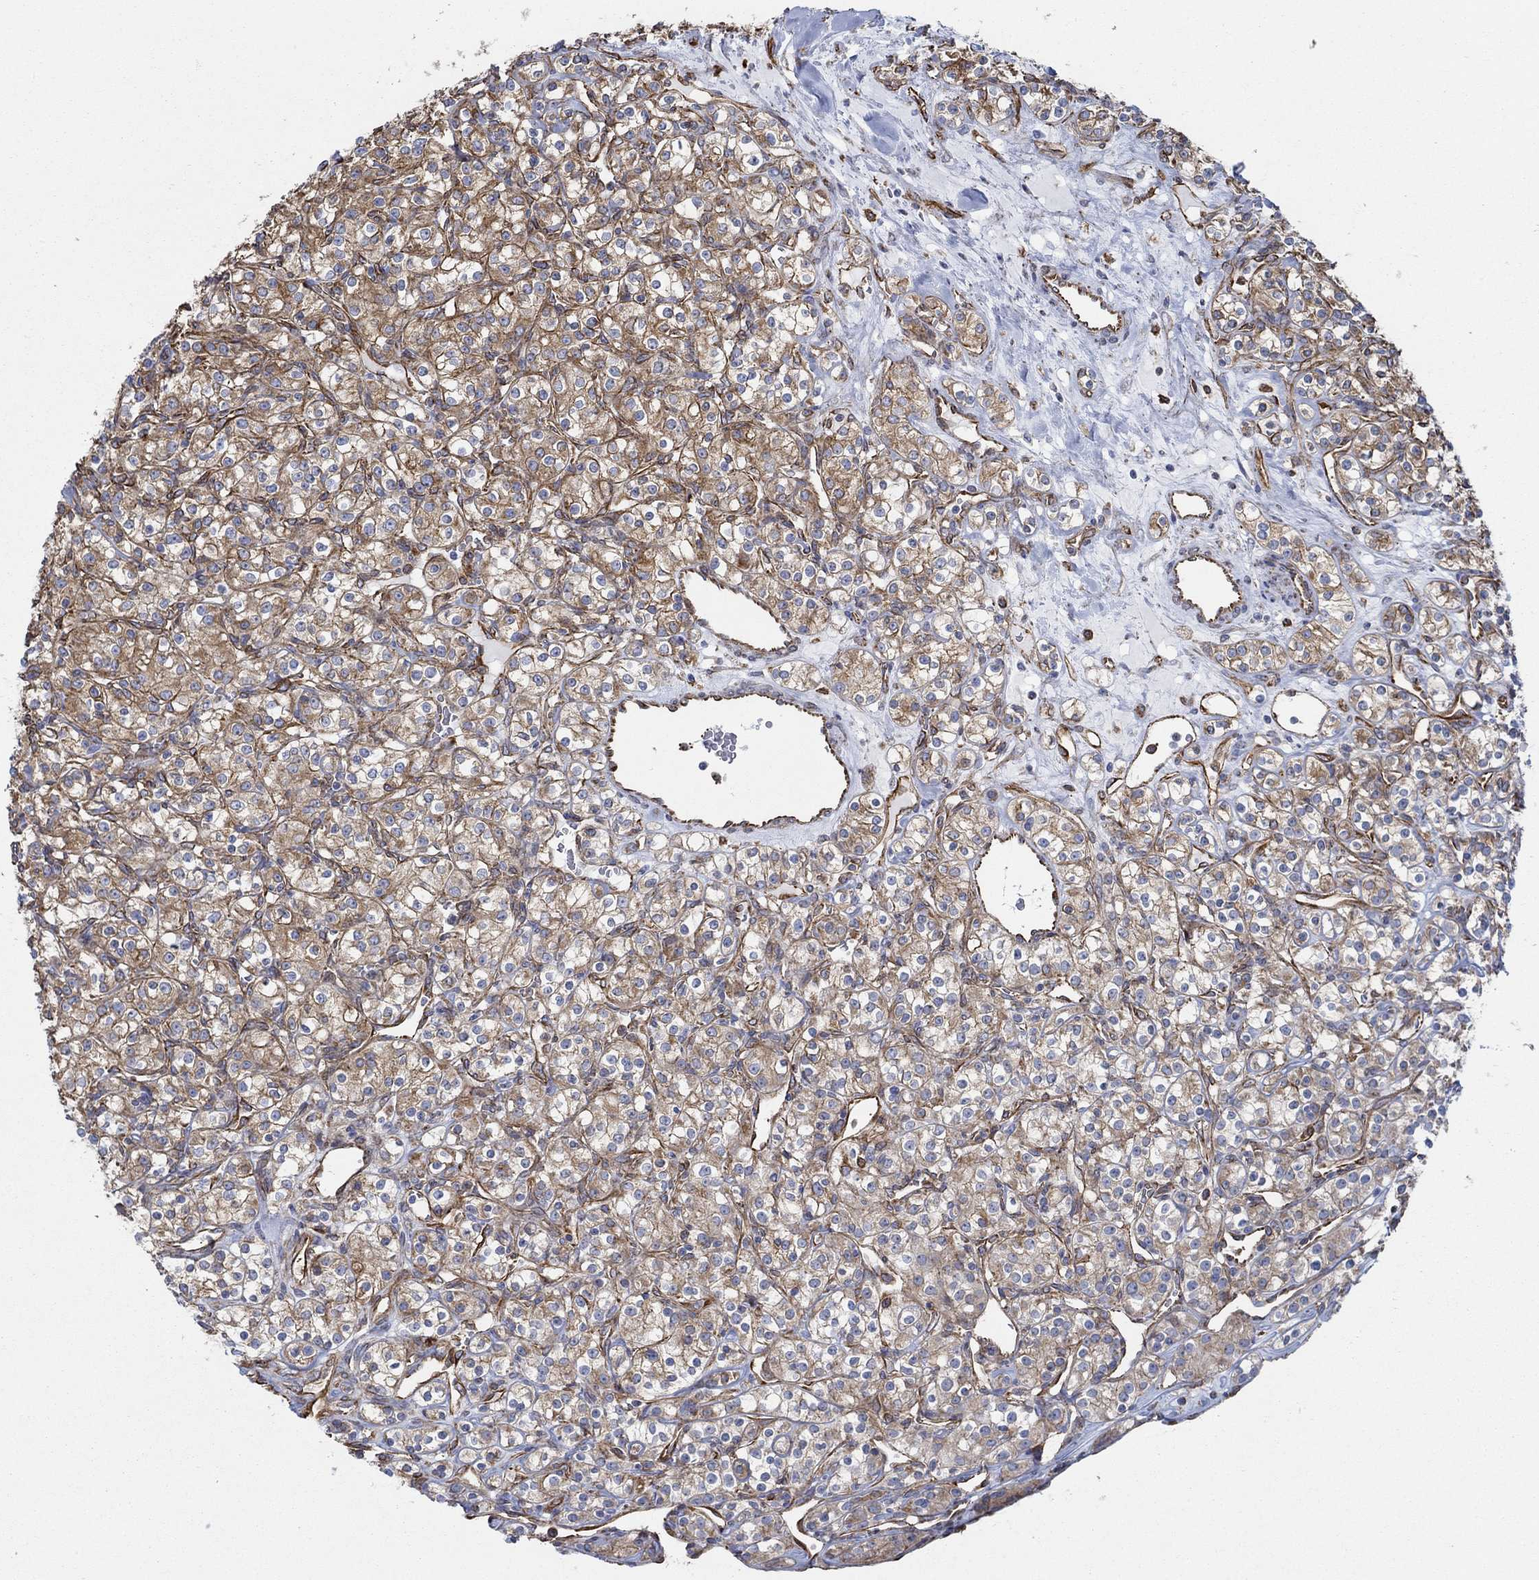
{"staining": {"intensity": "moderate", "quantity": "25%-75%", "location": "cytoplasmic/membranous"}, "tissue": "renal cancer", "cell_type": "Tumor cells", "image_type": "cancer", "snomed": [{"axis": "morphology", "description": "Adenocarcinoma, NOS"}, {"axis": "topography", "description": "Kidney"}], "caption": "There is medium levels of moderate cytoplasmic/membranous positivity in tumor cells of renal cancer, as demonstrated by immunohistochemical staining (brown color).", "gene": "STC2", "patient": {"sex": "male", "age": 77}}